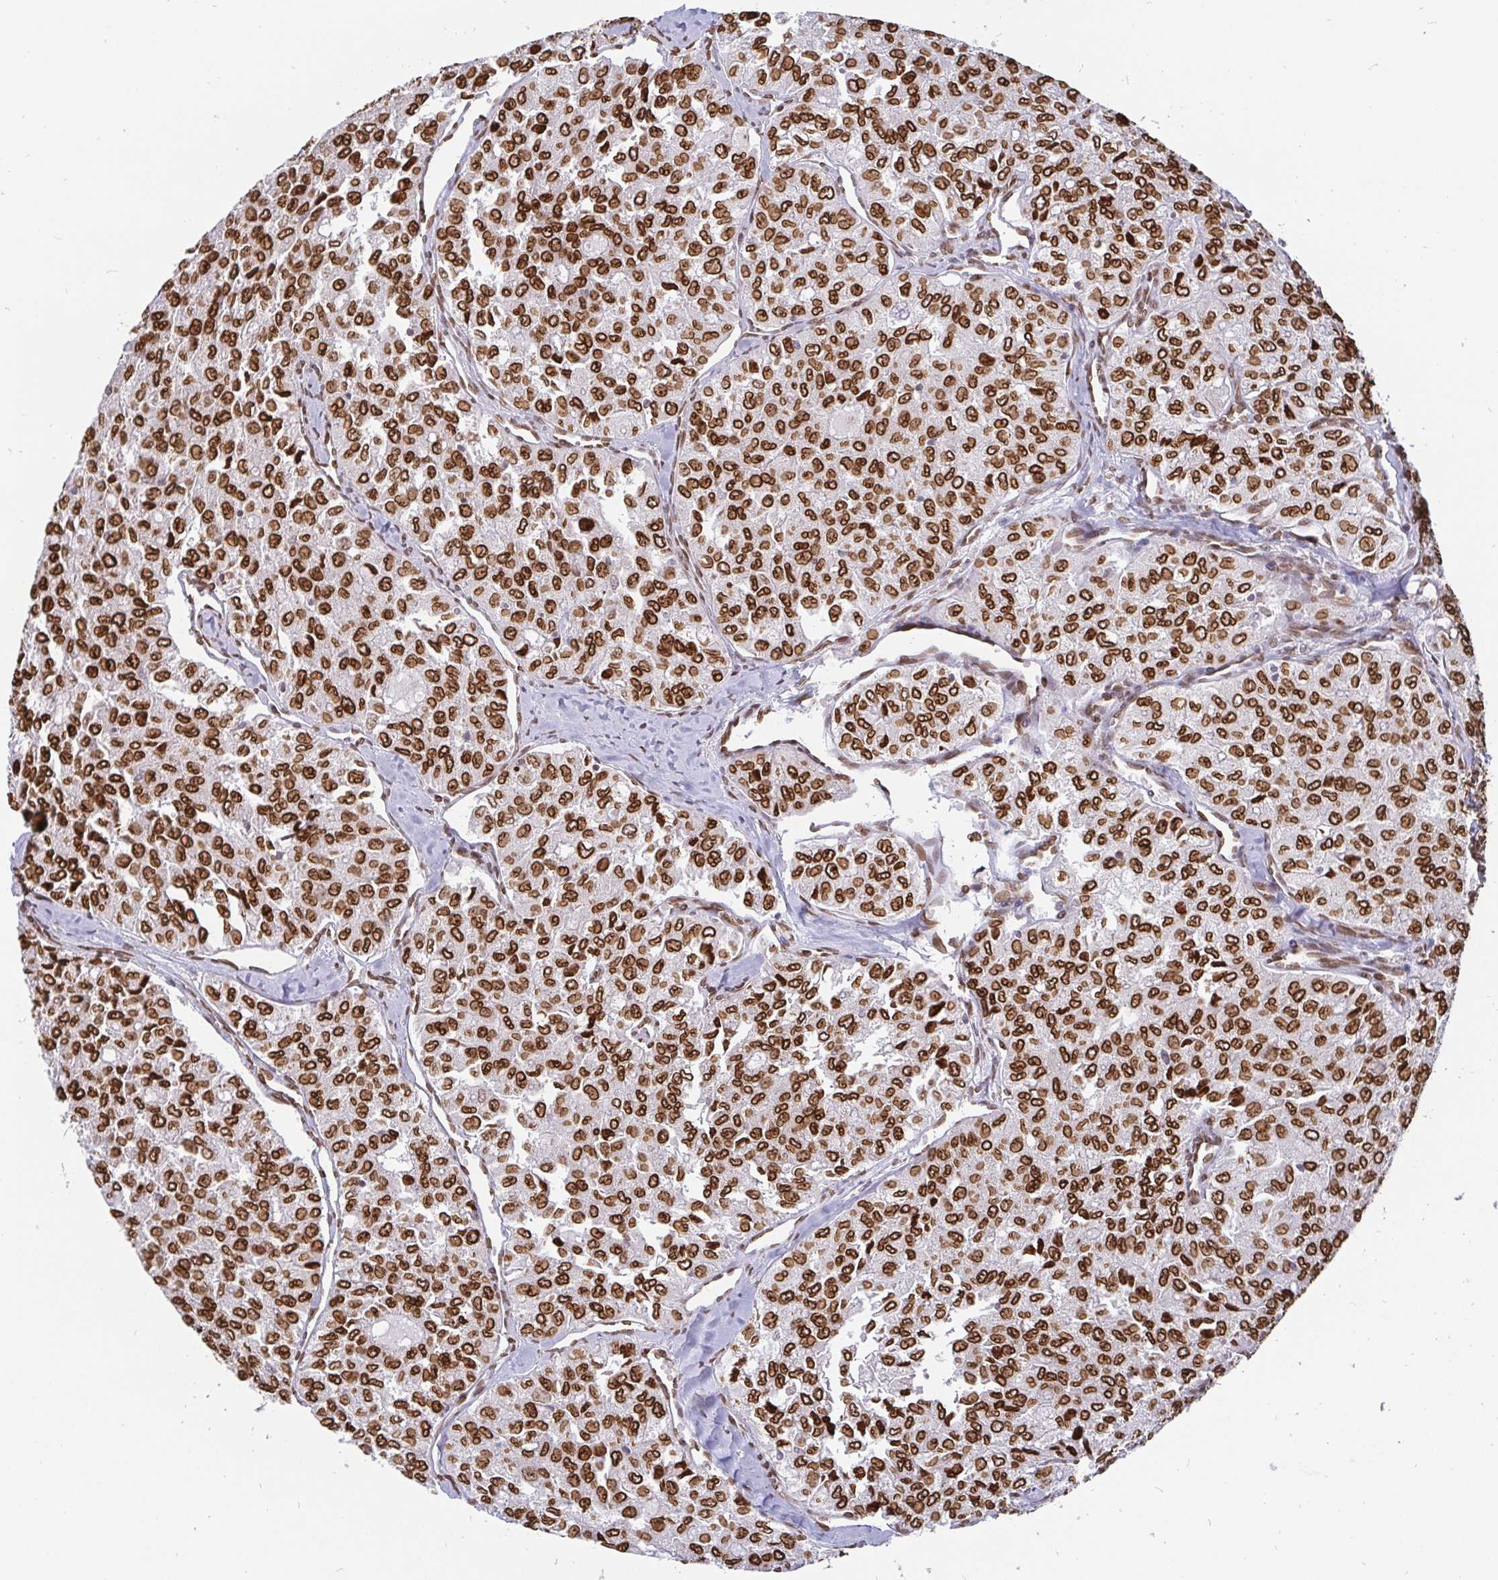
{"staining": {"intensity": "strong", "quantity": ">75%", "location": "cytoplasmic/membranous,nuclear"}, "tissue": "thyroid cancer", "cell_type": "Tumor cells", "image_type": "cancer", "snomed": [{"axis": "morphology", "description": "Follicular adenoma carcinoma, NOS"}, {"axis": "topography", "description": "Thyroid gland"}], "caption": "Thyroid follicular adenoma carcinoma stained with a protein marker exhibits strong staining in tumor cells.", "gene": "EMD", "patient": {"sex": "male", "age": 75}}